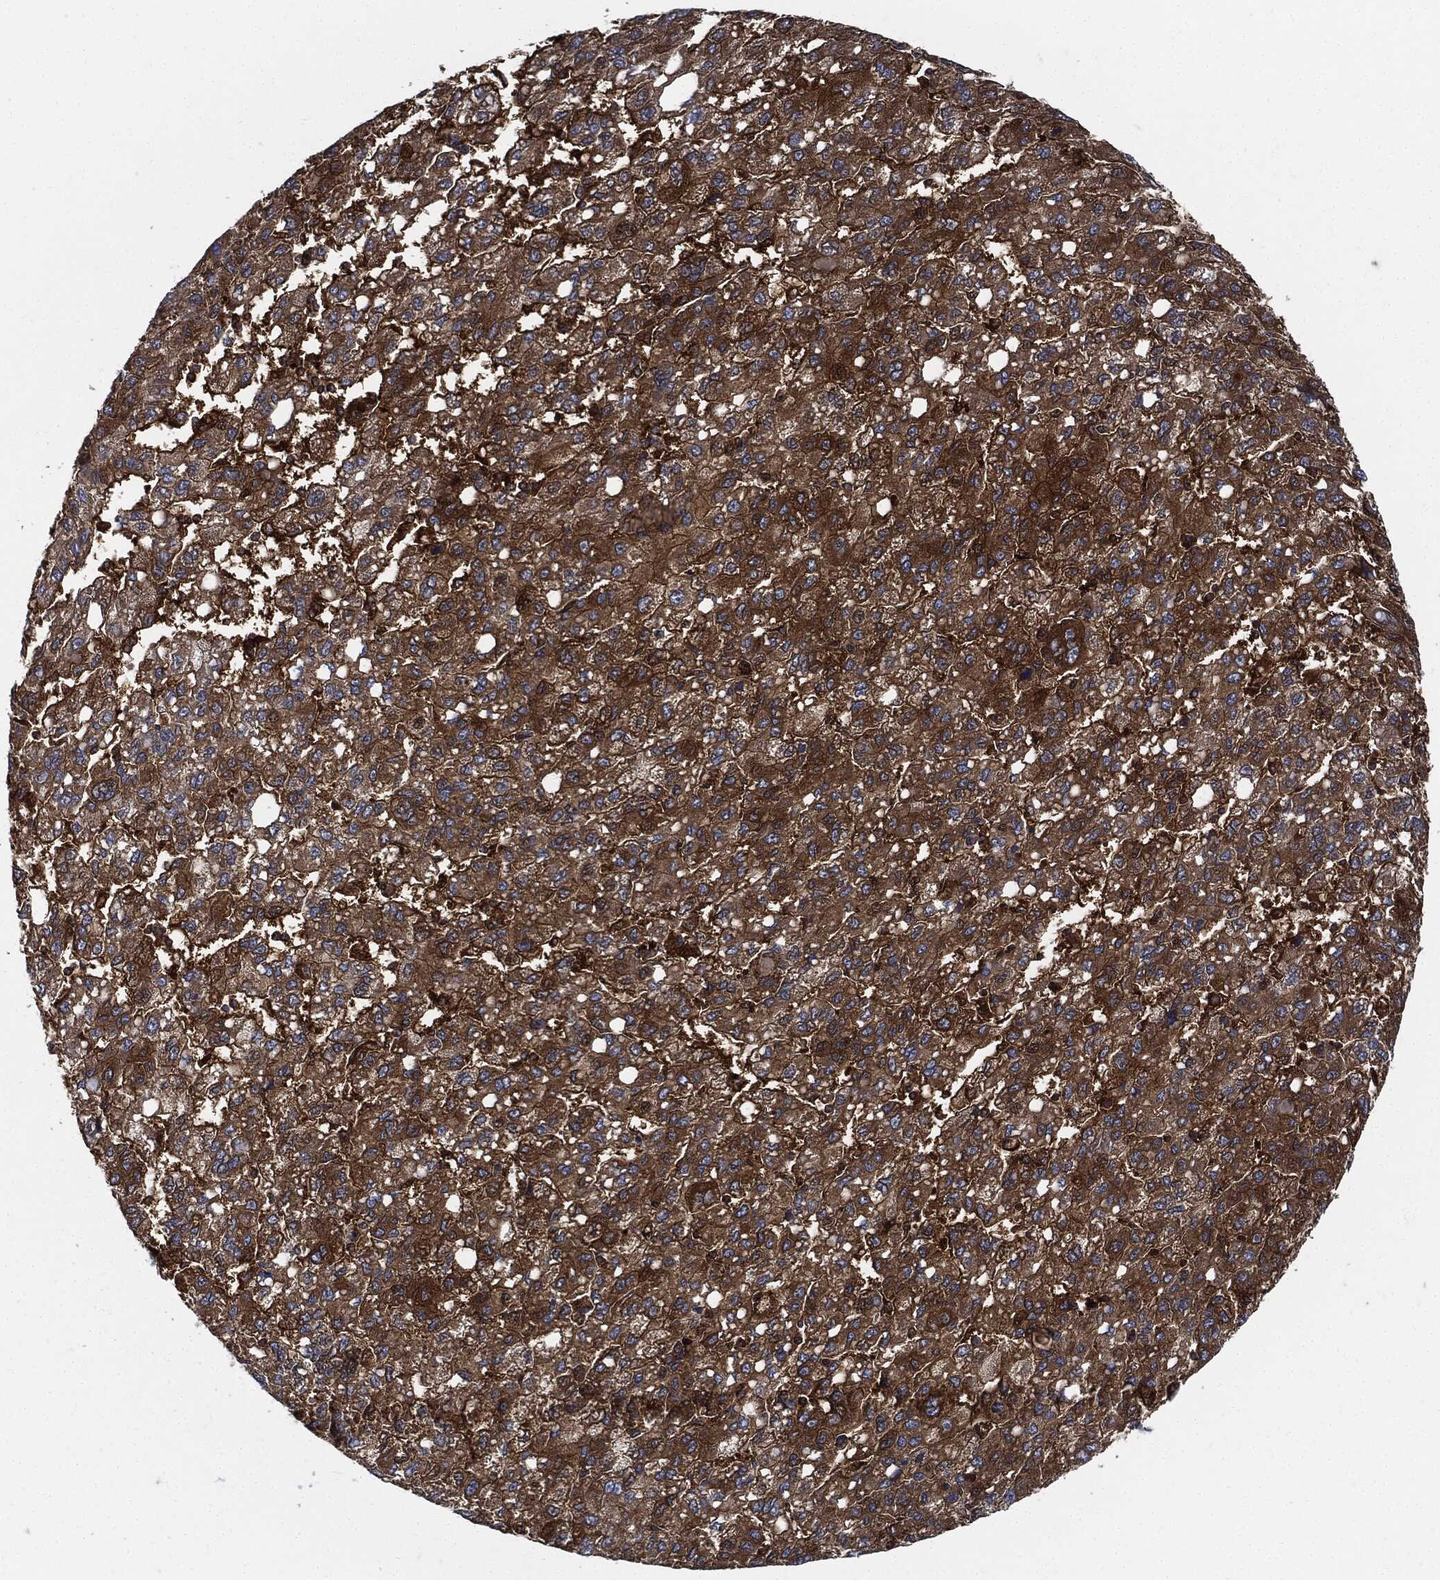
{"staining": {"intensity": "strong", "quantity": ">75%", "location": "cytoplasmic/membranous"}, "tissue": "liver cancer", "cell_type": "Tumor cells", "image_type": "cancer", "snomed": [{"axis": "morphology", "description": "Carcinoma, Hepatocellular, NOS"}, {"axis": "topography", "description": "Liver"}], "caption": "Approximately >75% of tumor cells in human liver cancer exhibit strong cytoplasmic/membranous protein staining as visualized by brown immunohistochemical staining.", "gene": "XPNPEP1", "patient": {"sex": "female", "age": 82}}